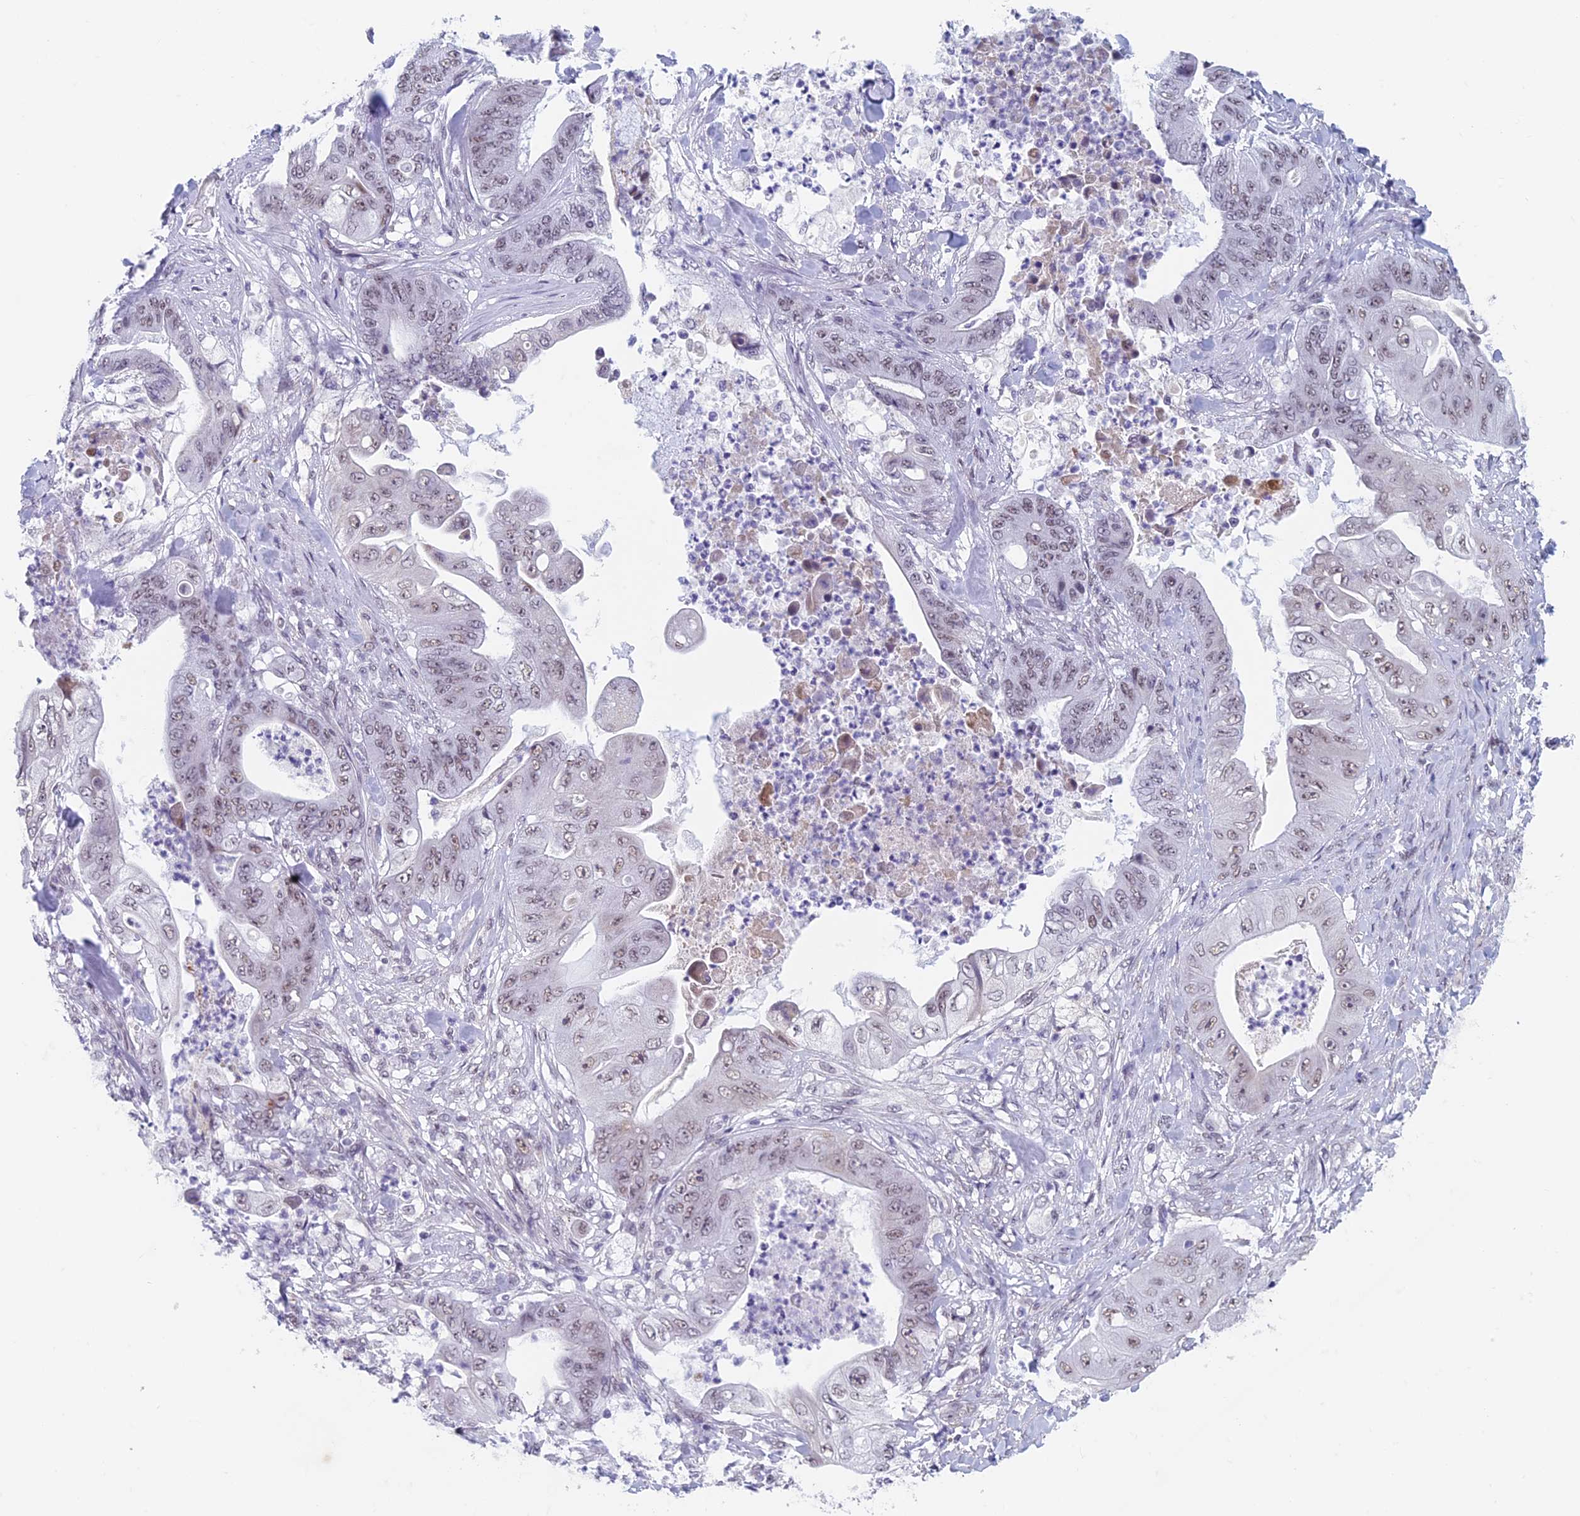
{"staining": {"intensity": "weak", "quantity": ">75%", "location": "nuclear"}, "tissue": "stomach cancer", "cell_type": "Tumor cells", "image_type": "cancer", "snomed": [{"axis": "morphology", "description": "Adenocarcinoma, NOS"}, {"axis": "topography", "description": "Stomach"}], "caption": "Immunohistochemical staining of human adenocarcinoma (stomach) exhibits low levels of weak nuclear protein staining in approximately >75% of tumor cells. The protein is stained brown, and the nuclei are stained in blue (DAB IHC with brightfield microscopy, high magnification).", "gene": "ASH2L", "patient": {"sex": "female", "age": 73}}